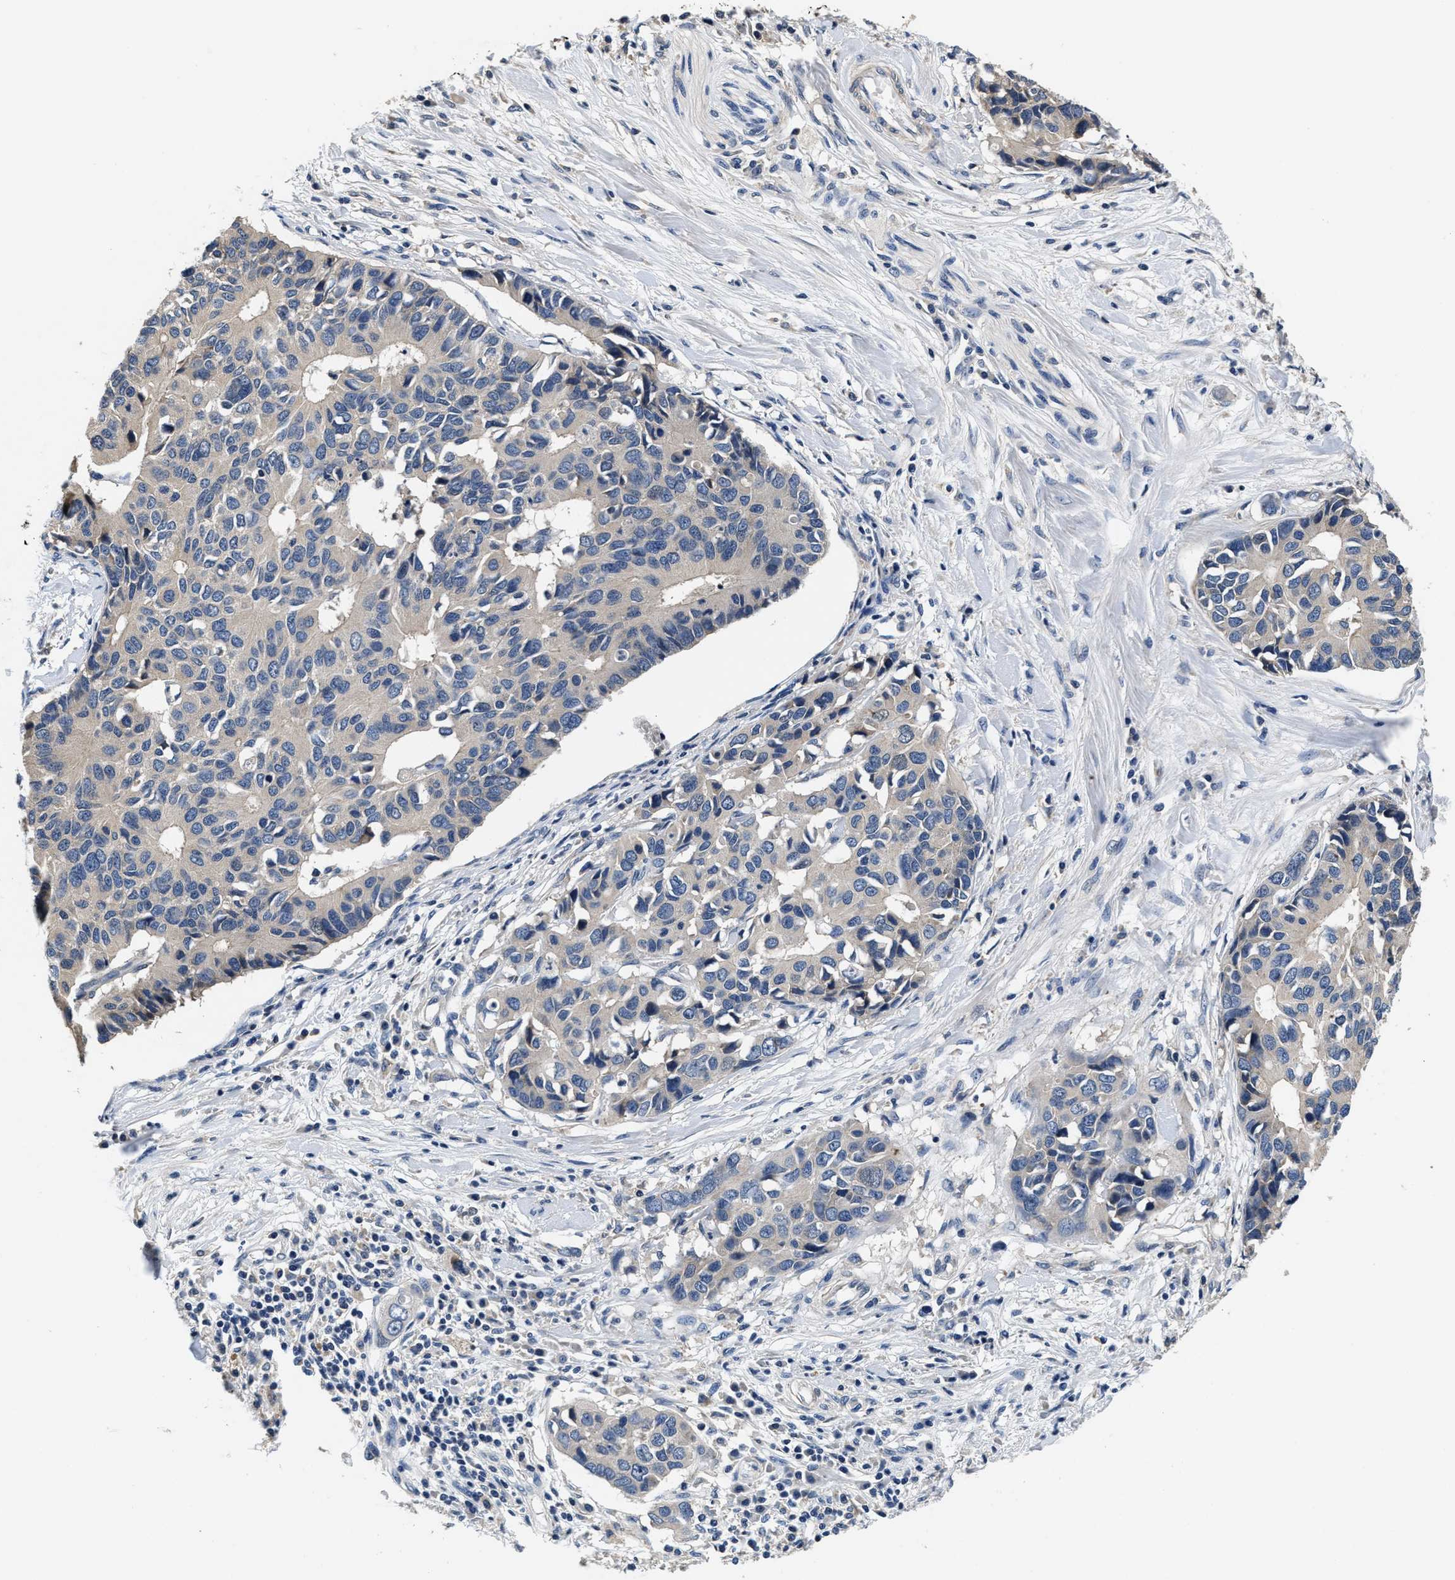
{"staining": {"intensity": "negative", "quantity": "none", "location": "none"}, "tissue": "pancreatic cancer", "cell_type": "Tumor cells", "image_type": "cancer", "snomed": [{"axis": "morphology", "description": "Adenocarcinoma, NOS"}, {"axis": "topography", "description": "Pancreas"}], "caption": "This micrograph is of pancreatic cancer (adenocarcinoma) stained with IHC to label a protein in brown with the nuclei are counter-stained blue. There is no expression in tumor cells. Brightfield microscopy of IHC stained with DAB (3,3'-diaminobenzidine) (brown) and hematoxylin (blue), captured at high magnification.", "gene": "ANKIB1", "patient": {"sex": "female", "age": 56}}